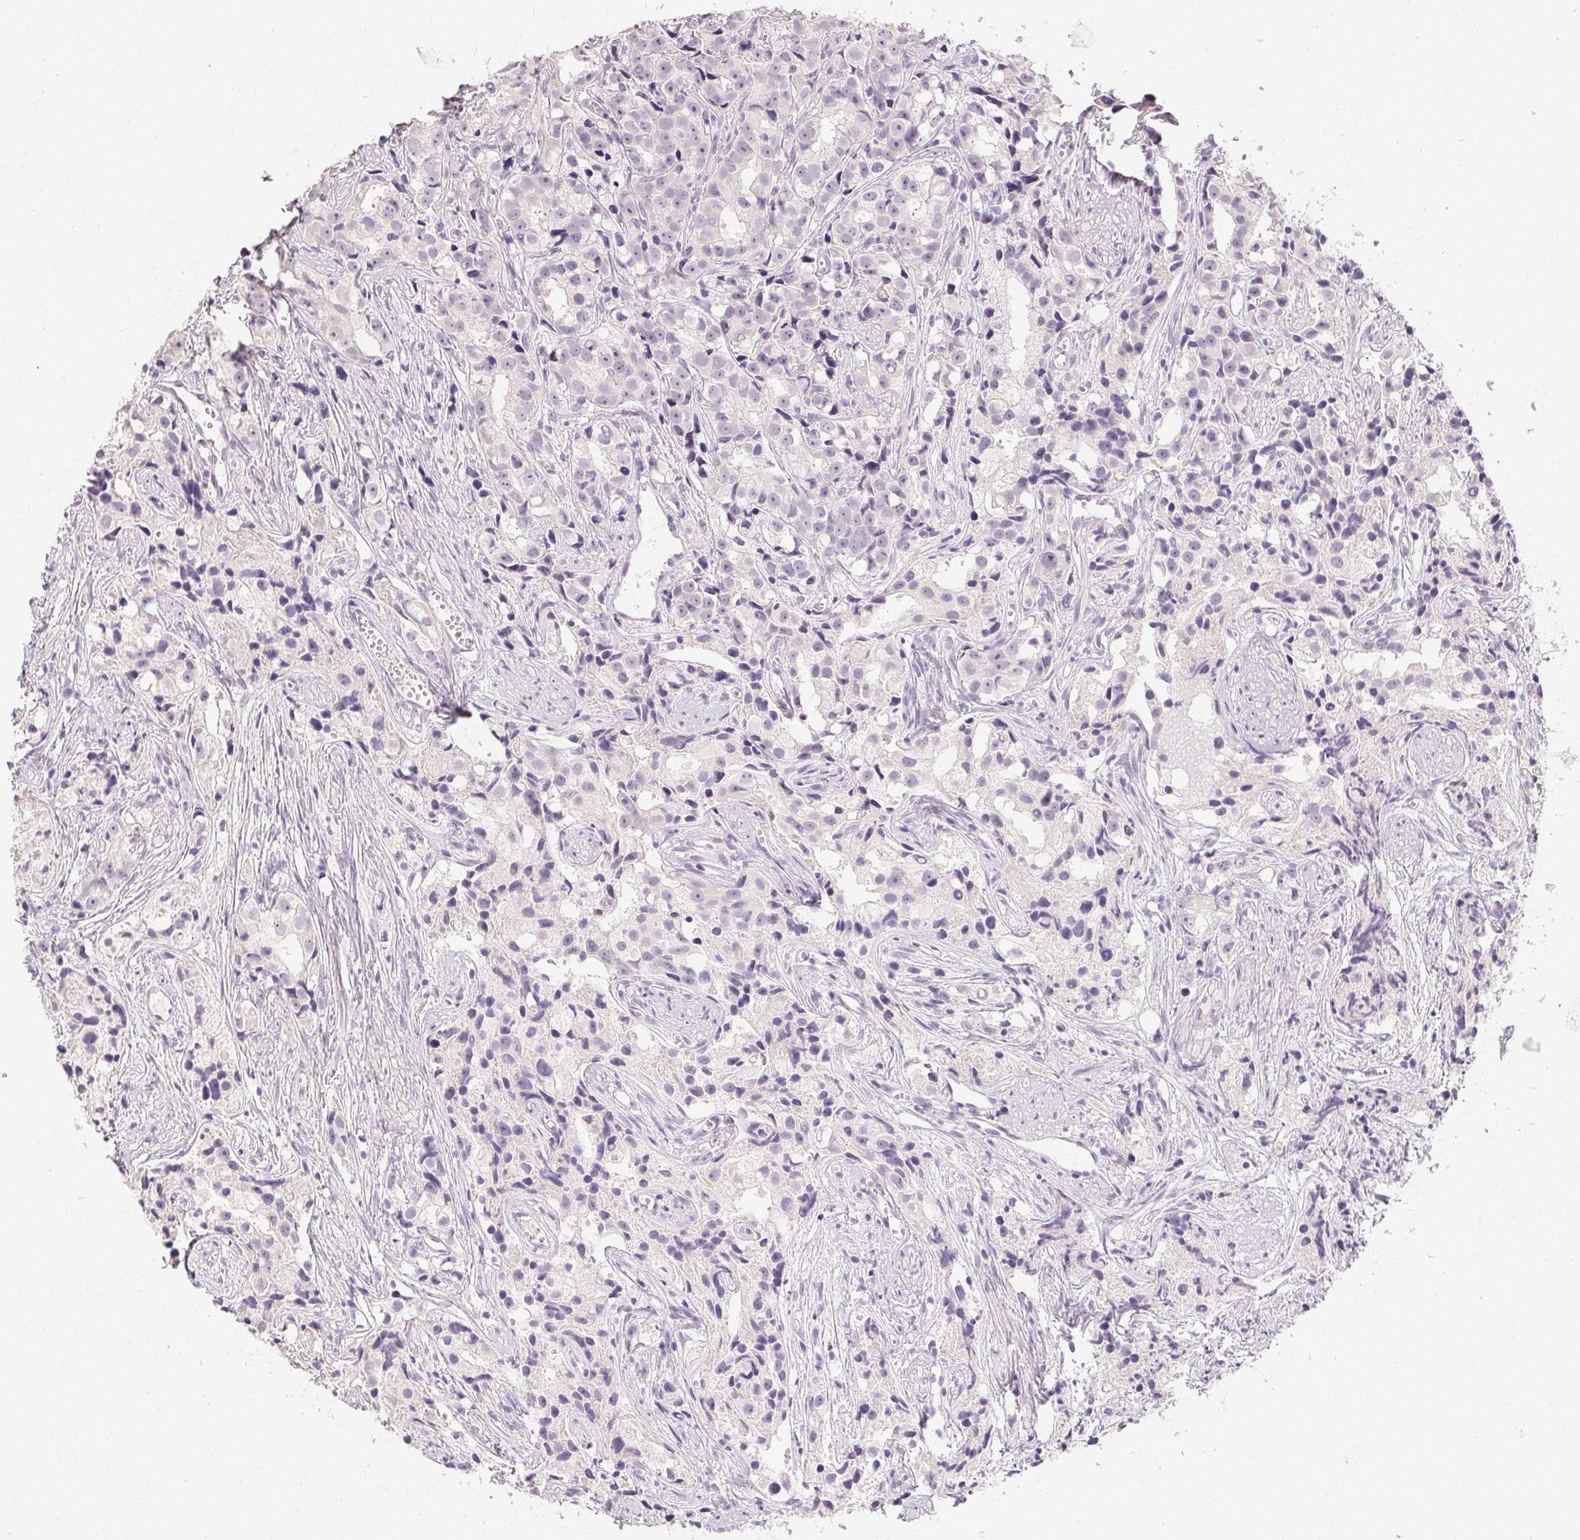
{"staining": {"intensity": "negative", "quantity": "none", "location": "none"}, "tissue": "prostate cancer", "cell_type": "Tumor cells", "image_type": "cancer", "snomed": [{"axis": "morphology", "description": "Adenocarcinoma, High grade"}, {"axis": "topography", "description": "Prostate"}], "caption": "Immunohistochemical staining of human prostate cancer demonstrates no significant staining in tumor cells. The staining was performed using DAB (3,3'-diaminobenzidine) to visualize the protein expression in brown, while the nuclei were stained in blue with hematoxylin (Magnification: 20x).", "gene": "PPY", "patient": {"sex": "male", "age": 75}}